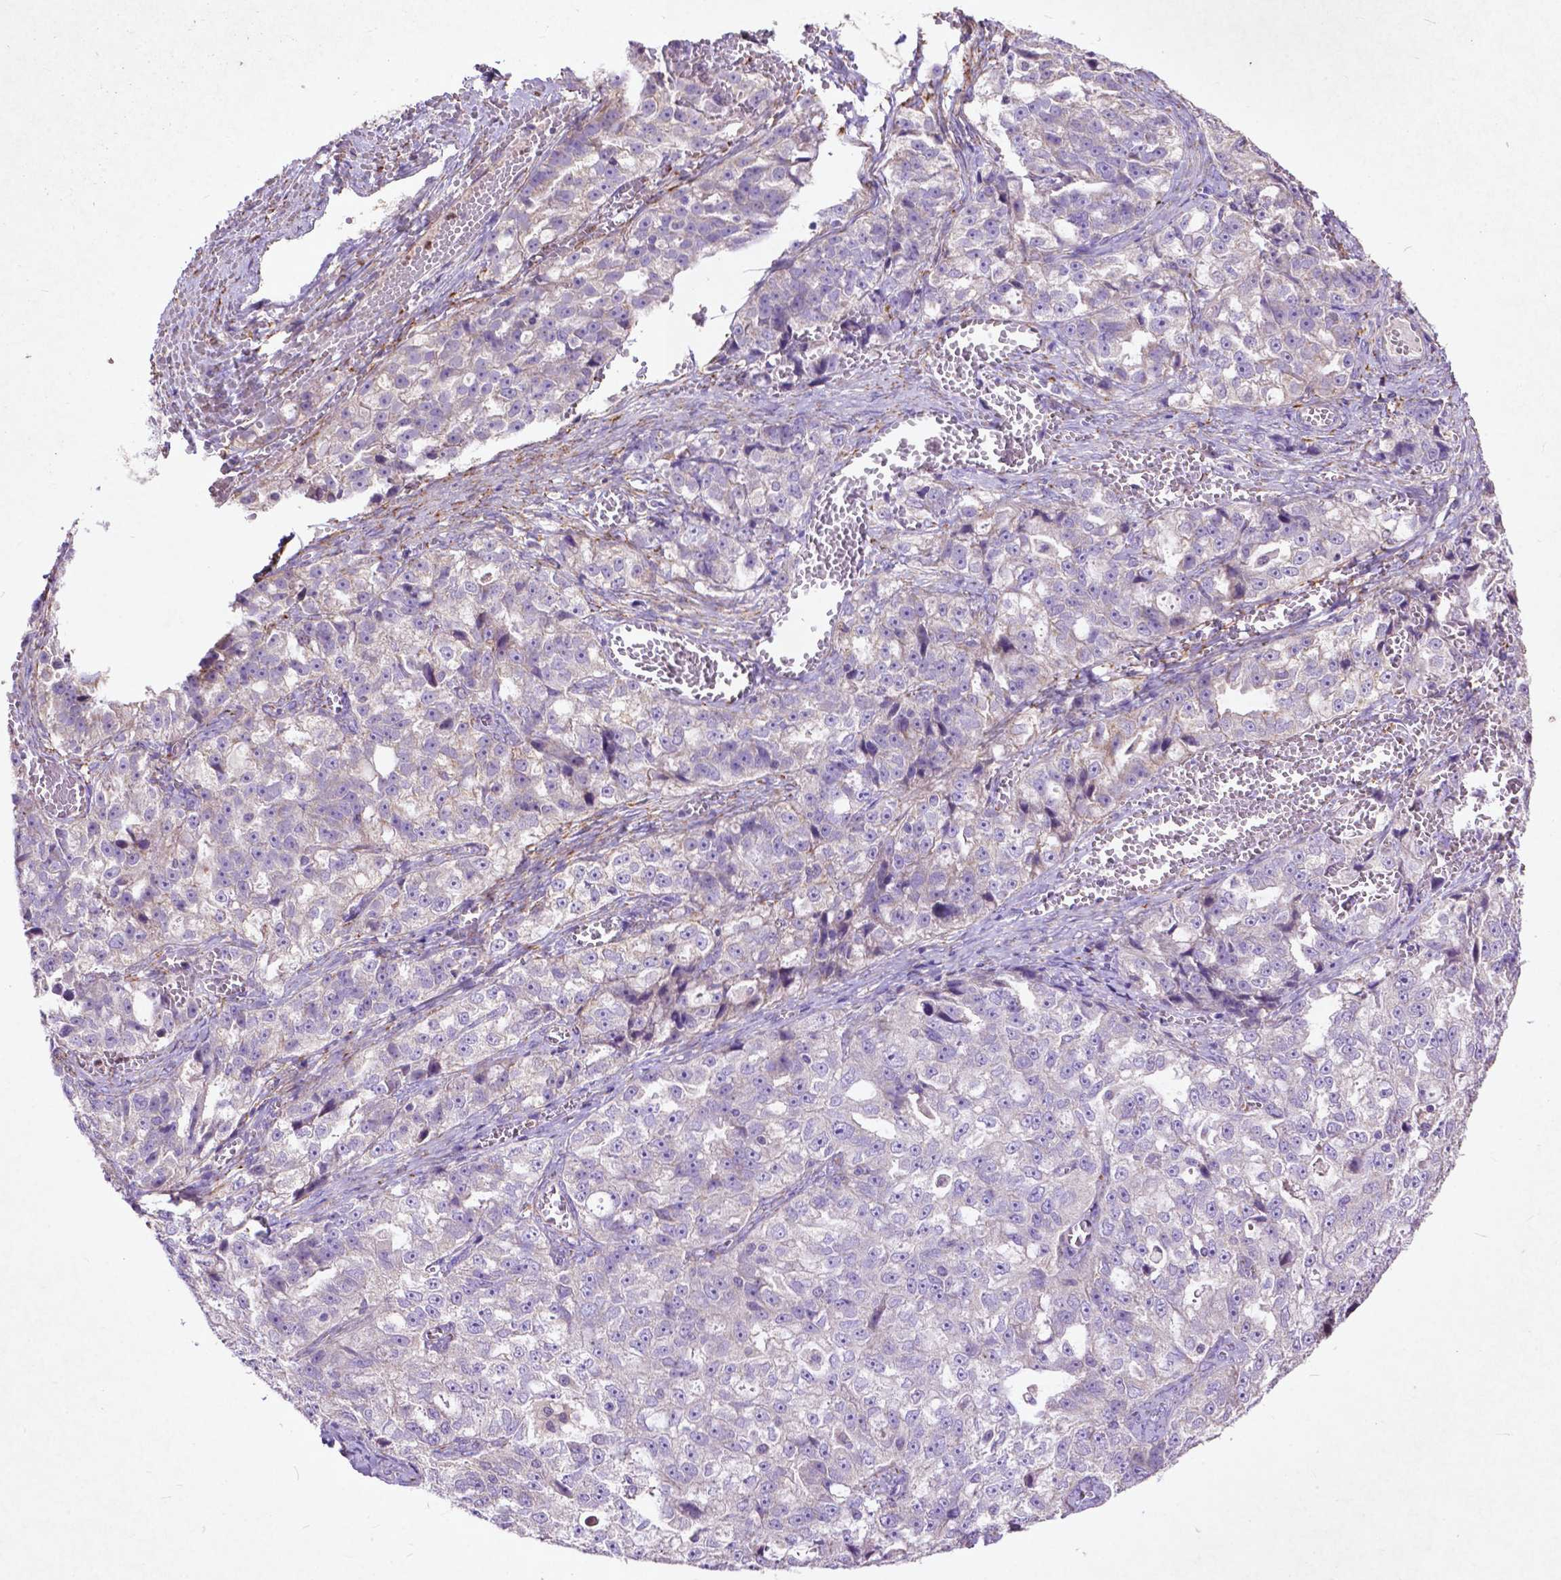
{"staining": {"intensity": "negative", "quantity": "none", "location": "none"}, "tissue": "ovarian cancer", "cell_type": "Tumor cells", "image_type": "cancer", "snomed": [{"axis": "morphology", "description": "Cystadenocarcinoma, serous, NOS"}, {"axis": "topography", "description": "Ovary"}], "caption": "DAB immunohistochemical staining of ovarian cancer shows no significant positivity in tumor cells.", "gene": "THEGL", "patient": {"sex": "female", "age": 51}}